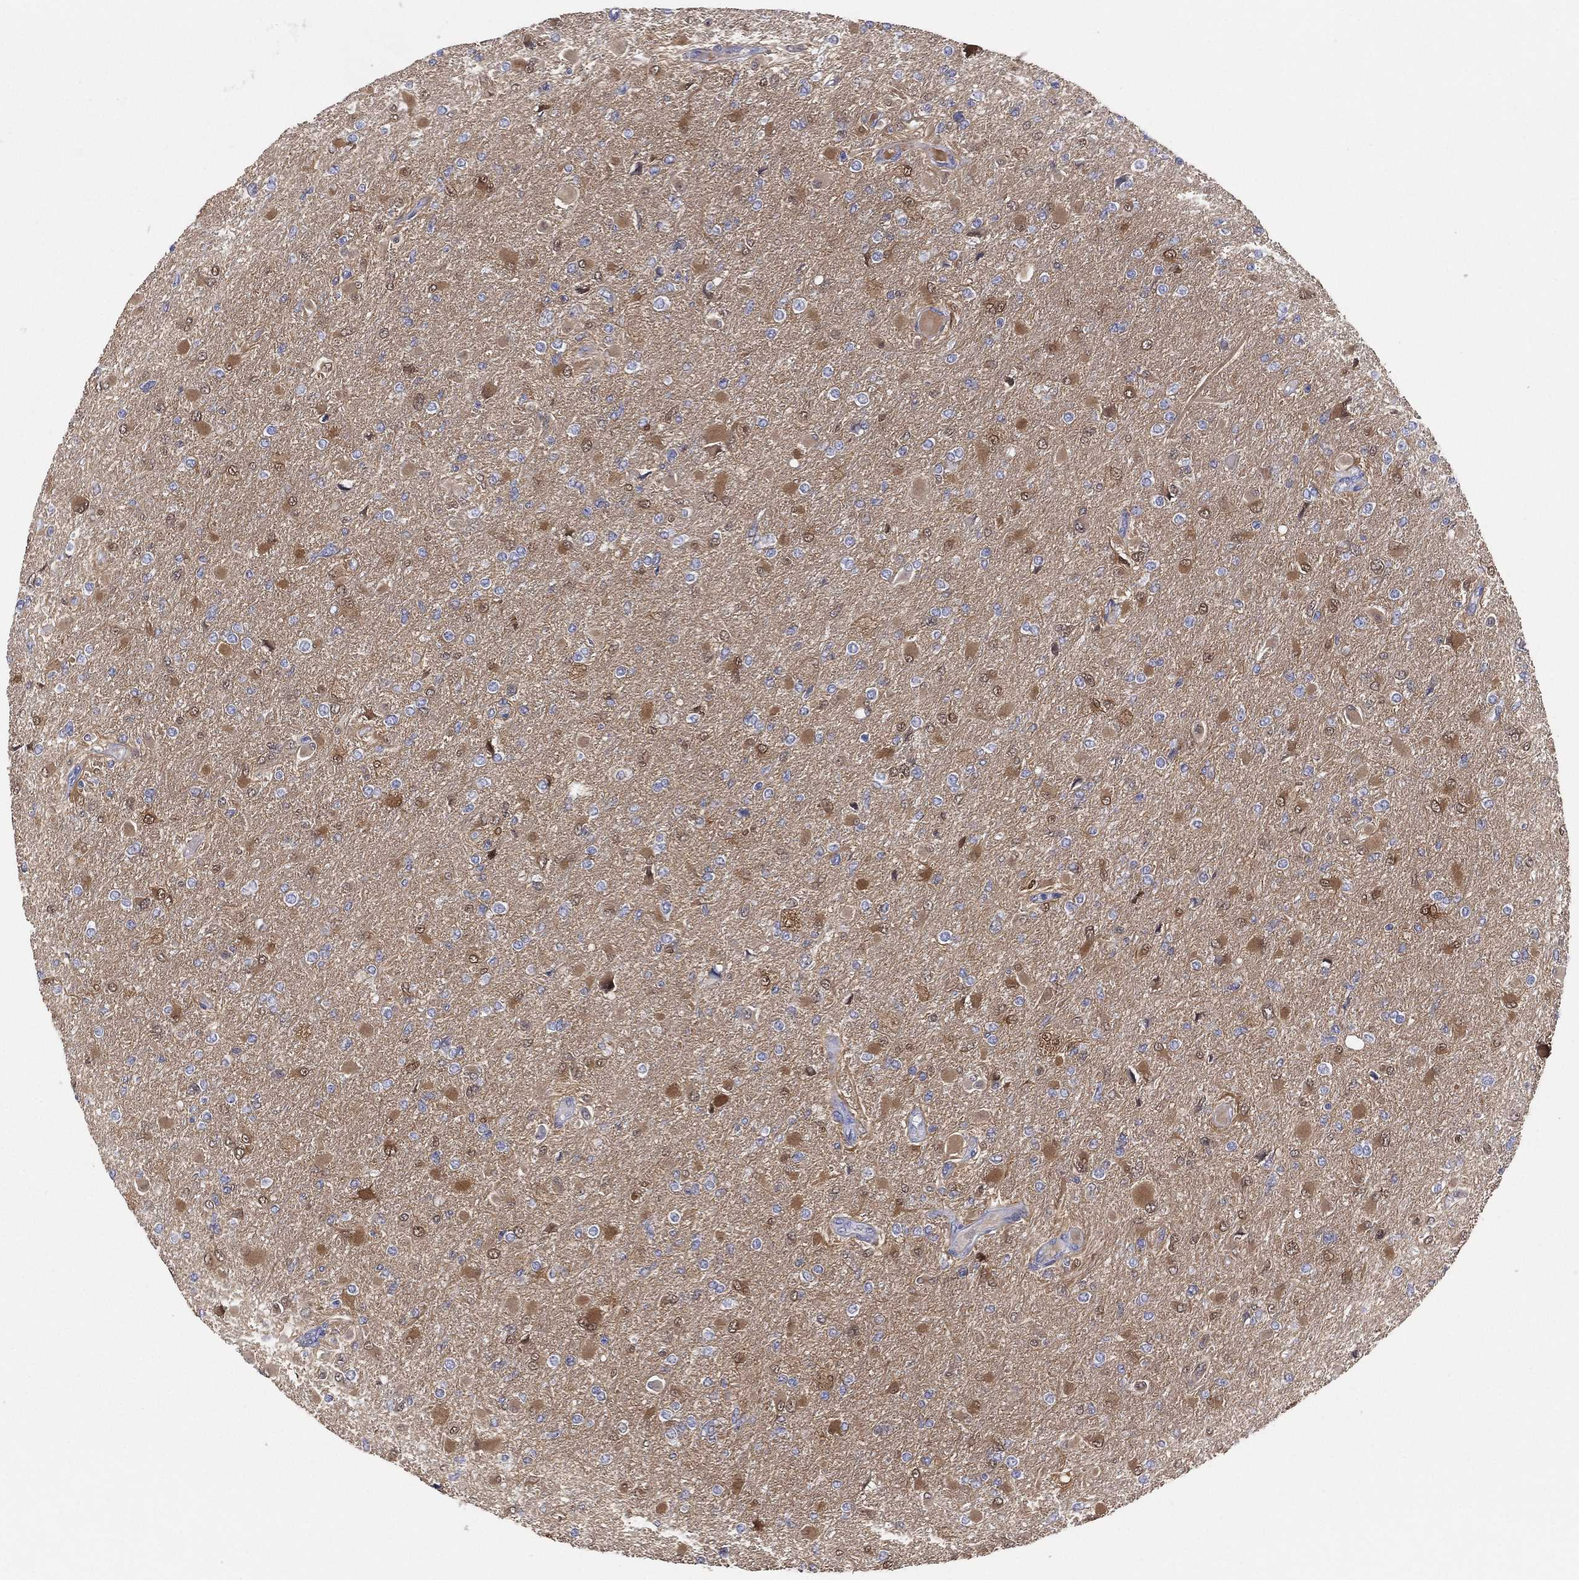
{"staining": {"intensity": "moderate", "quantity": "25%-75%", "location": "nuclear"}, "tissue": "glioma", "cell_type": "Tumor cells", "image_type": "cancer", "snomed": [{"axis": "morphology", "description": "Glioma, malignant, High grade"}, {"axis": "topography", "description": "Cerebral cortex"}], "caption": "Moderate nuclear protein expression is appreciated in about 25%-75% of tumor cells in malignant high-grade glioma.", "gene": "DDAH1", "patient": {"sex": "female", "age": 36}}